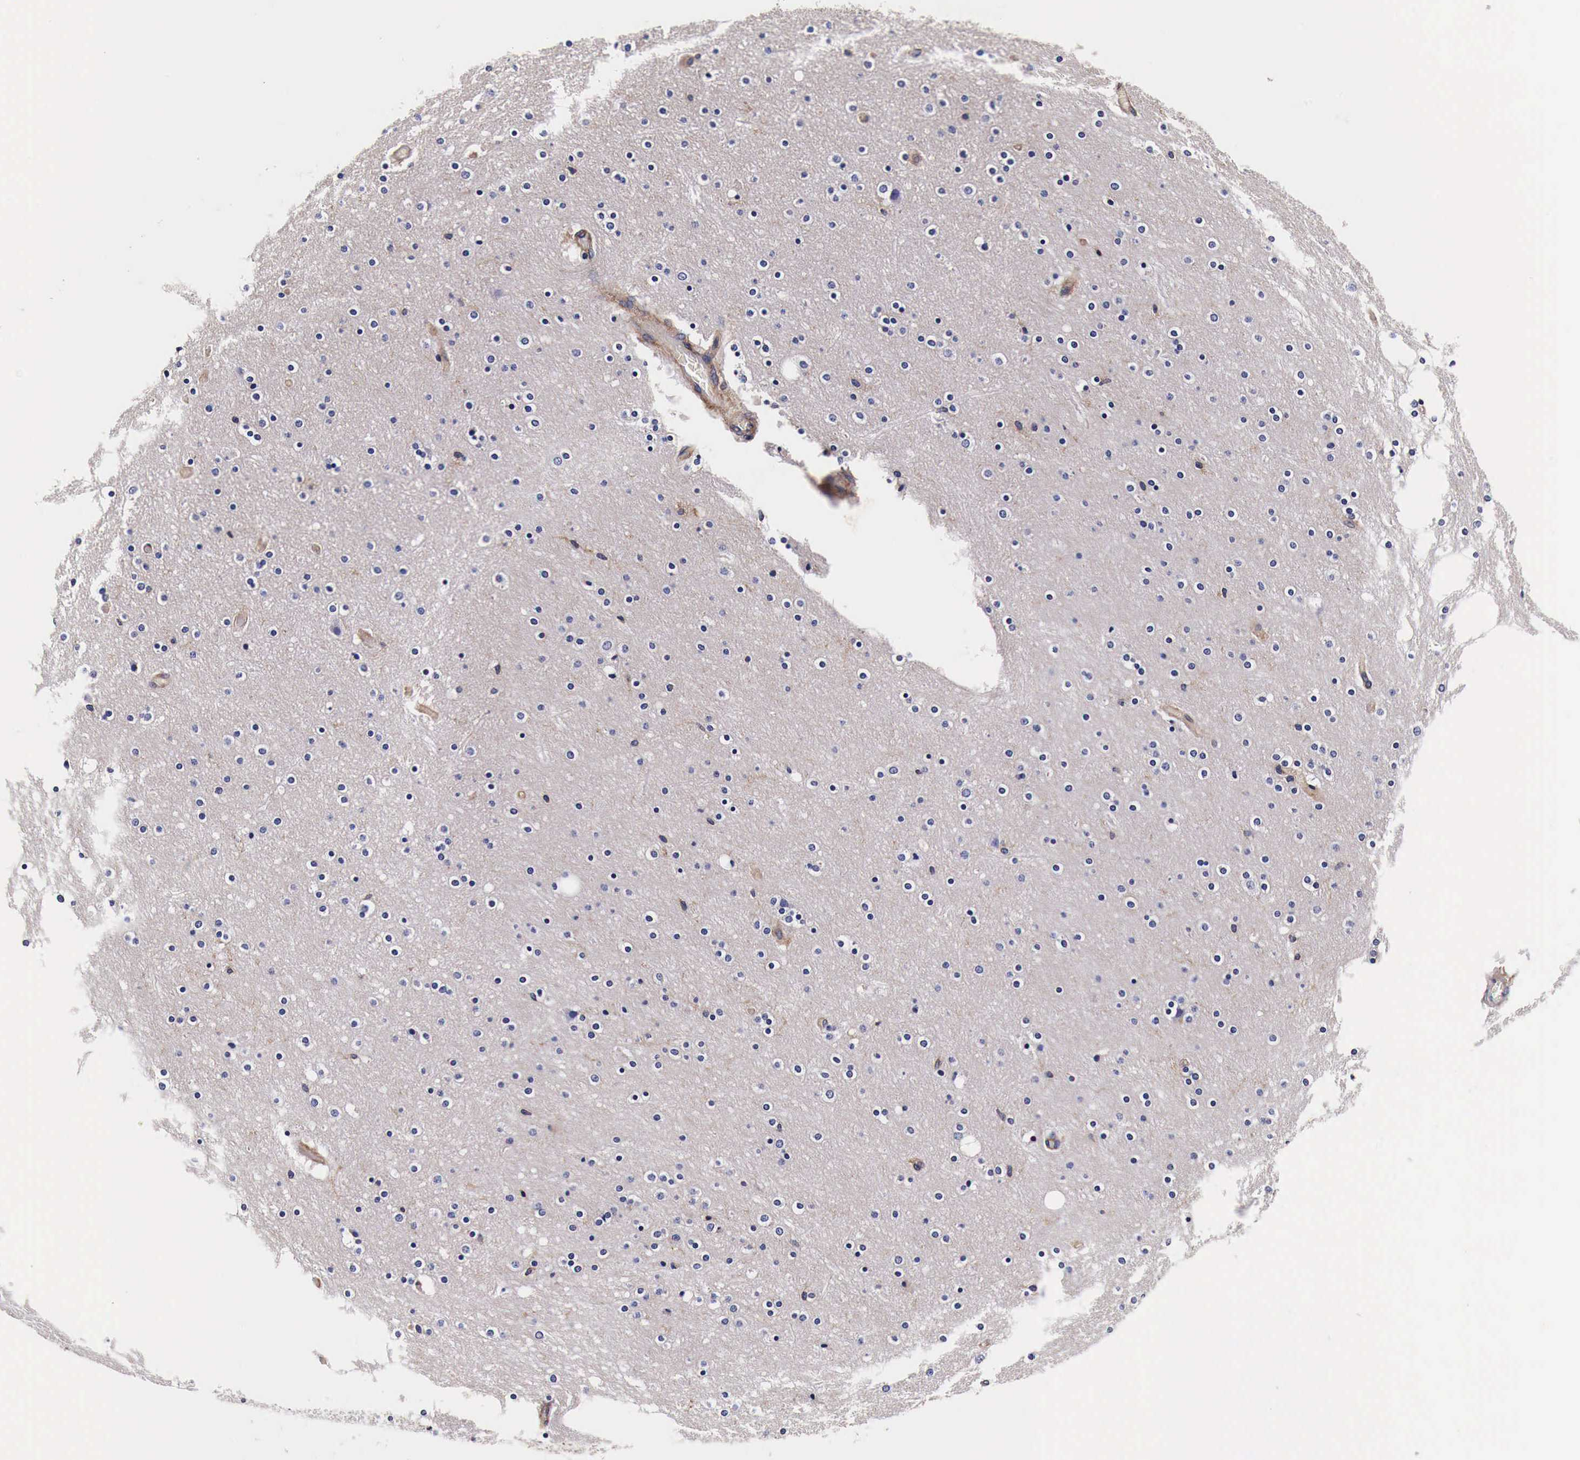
{"staining": {"intensity": "moderate", "quantity": "25%-75%", "location": "cytoplasmic/membranous"}, "tissue": "cerebral cortex", "cell_type": "Endothelial cells", "image_type": "normal", "snomed": [{"axis": "morphology", "description": "Normal tissue, NOS"}, {"axis": "topography", "description": "Cerebral cortex"}], "caption": "A brown stain highlights moderate cytoplasmic/membranous expression of a protein in endothelial cells of unremarkable human cerebral cortex. Nuclei are stained in blue.", "gene": "RP2", "patient": {"sex": "female", "age": 54}}